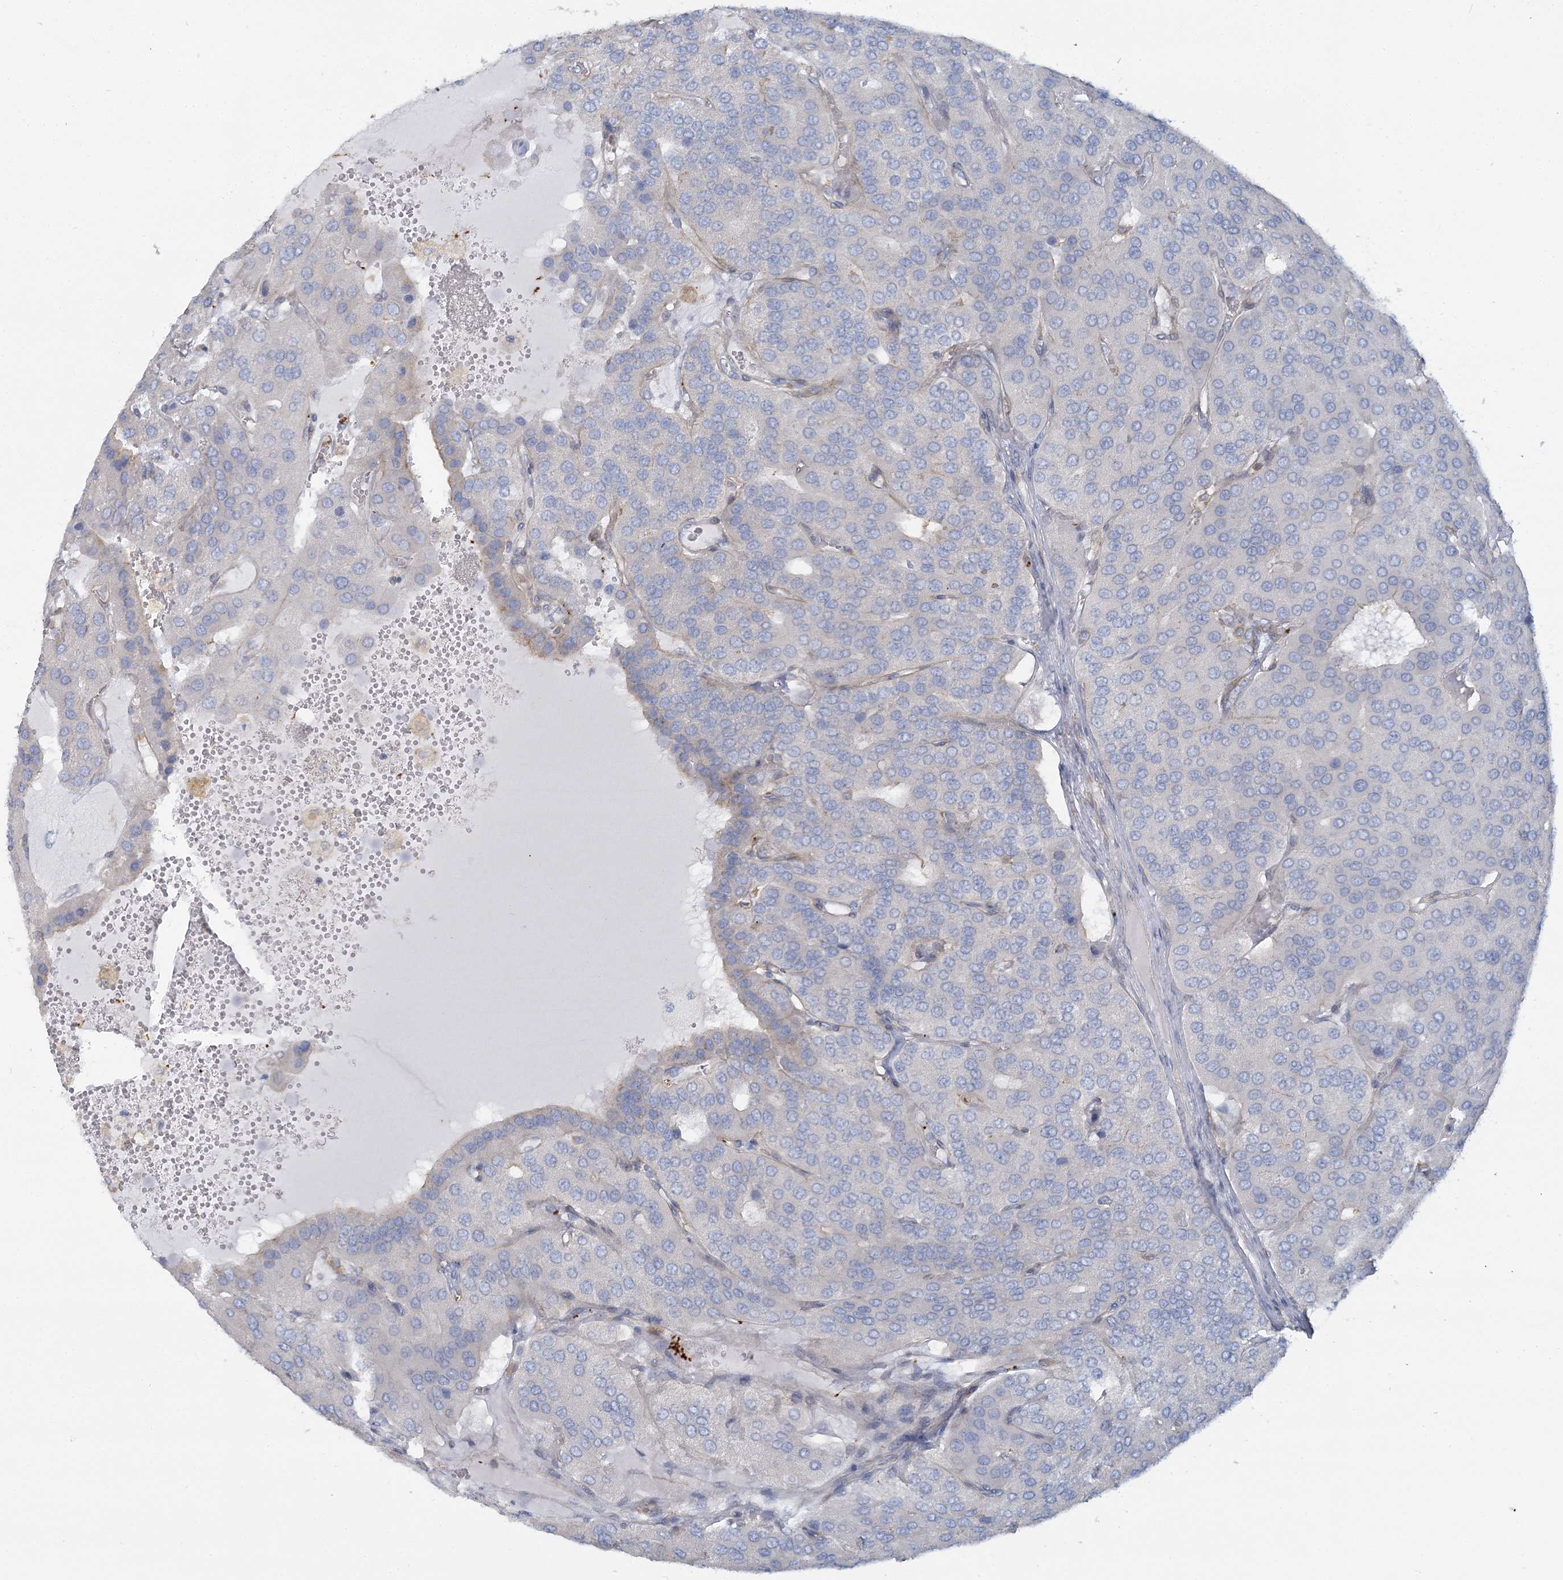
{"staining": {"intensity": "negative", "quantity": "none", "location": "none"}, "tissue": "parathyroid gland", "cell_type": "Glandular cells", "image_type": "normal", "snomed": [{"axis": "morphology", "description": "Normal tissue, NOS"}, {"axis": "morphology", "description": "Adenoma, NOS"}, {"axis": "topography", "description": "Parathyroid gland"}], "caption": "Image shows no protein staining in glandular cells of benign parathyroid gland.", "gene": "CUEDC2", "patient": {"sex": "female", "age": 86}}